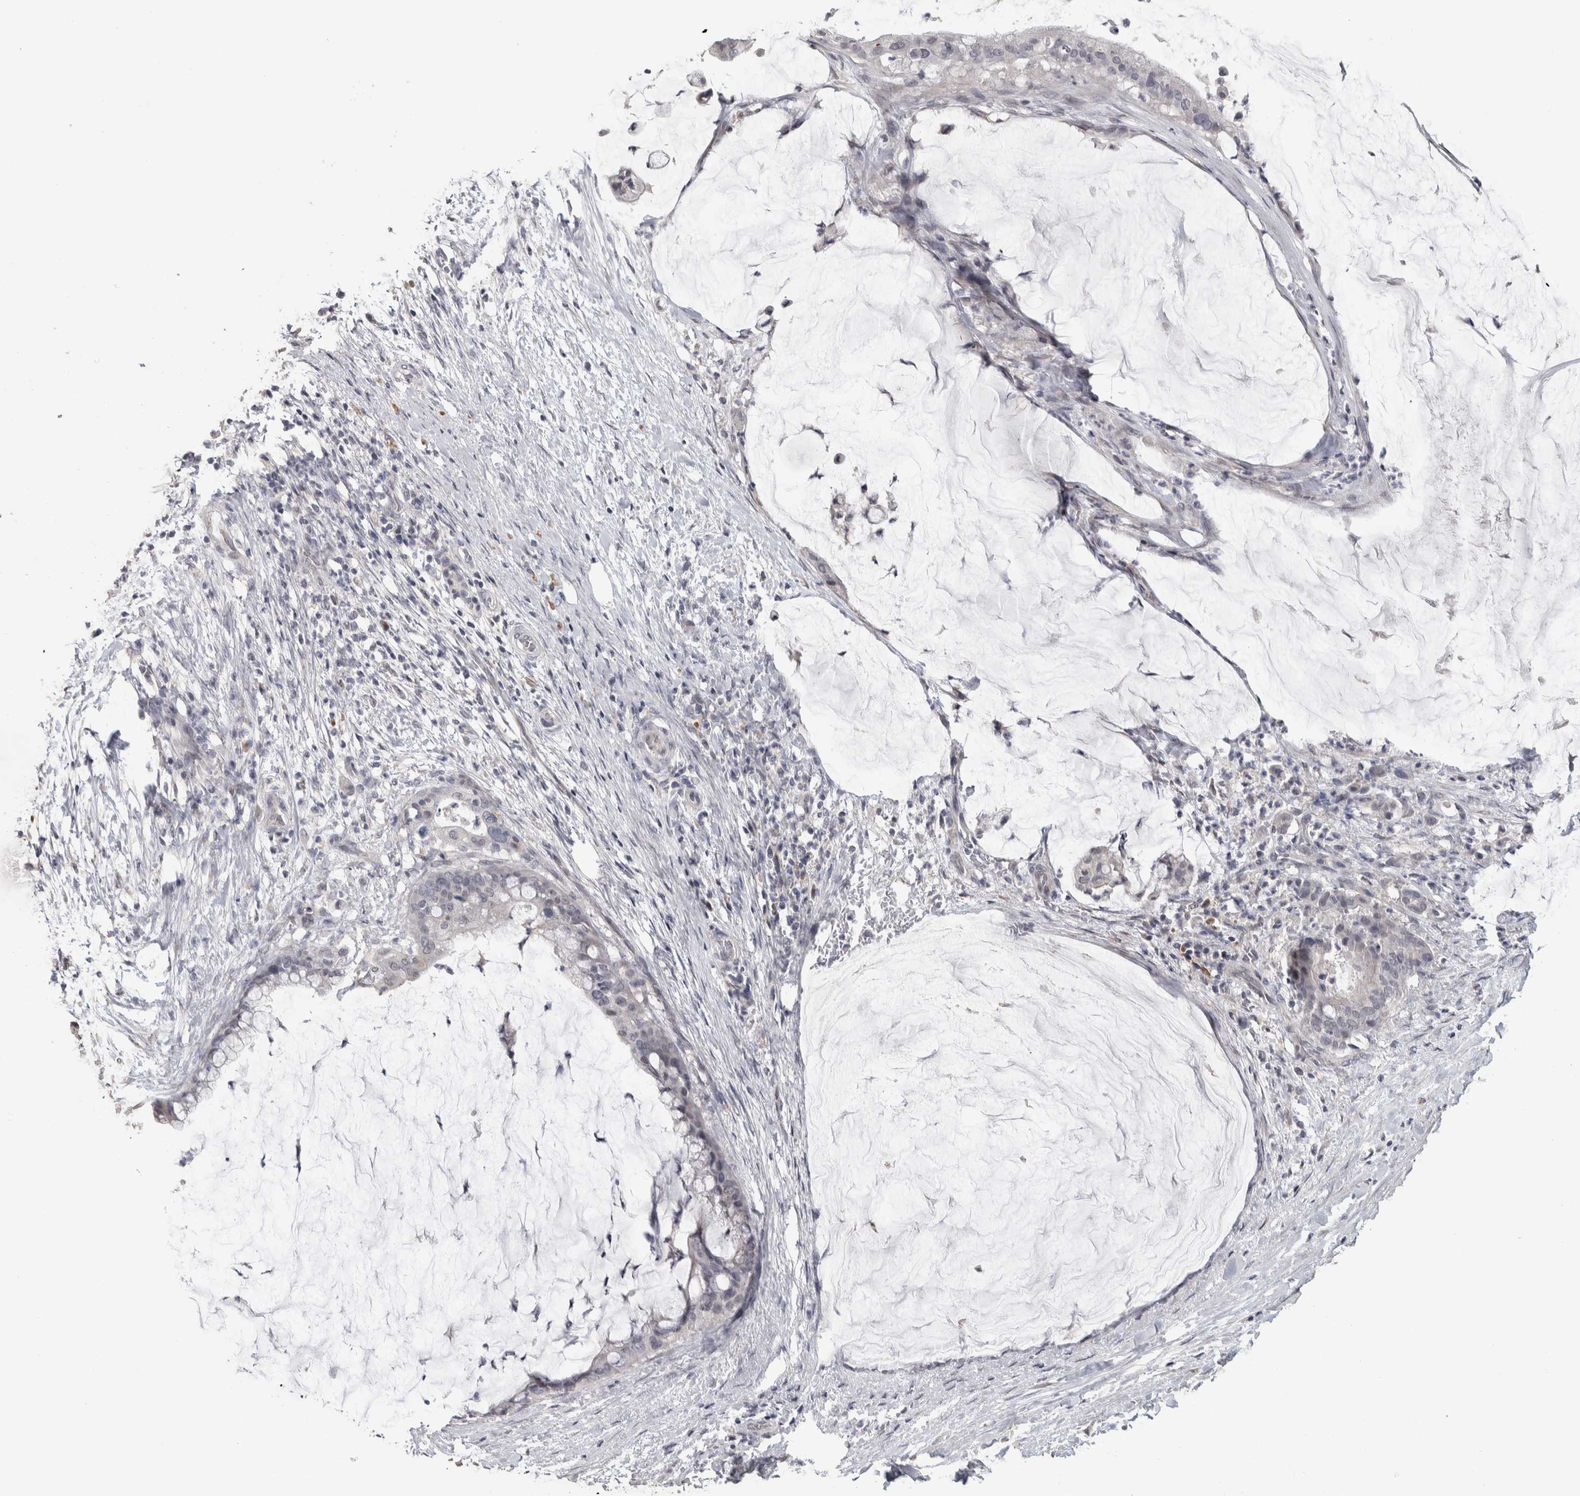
{"staining": {"intensity": "negative", "quantity": "none", "location": "none"}, "tissue": "pancreatic cancer", "cell_type": "Tumor cells", "image_type": "cancer", "snomed": [{"axis": "morphology", "description": "Adenocarcinoma, NOS"}, {"axis": "topography", "description": "Pancreas"}], "caption": "Immunohistochemical staining of pancreatic cancer demonstrates no significant expression in tumor cells. The staining was performed using DAB (3,3'-diaminobenzidine) to visualize the protein expression in brown, while the nuclei were stained in blue with hematoxylin (Magnification: 20x).", "gene": "NECAB1", "patient": {"sex": "male", "age": 41}}